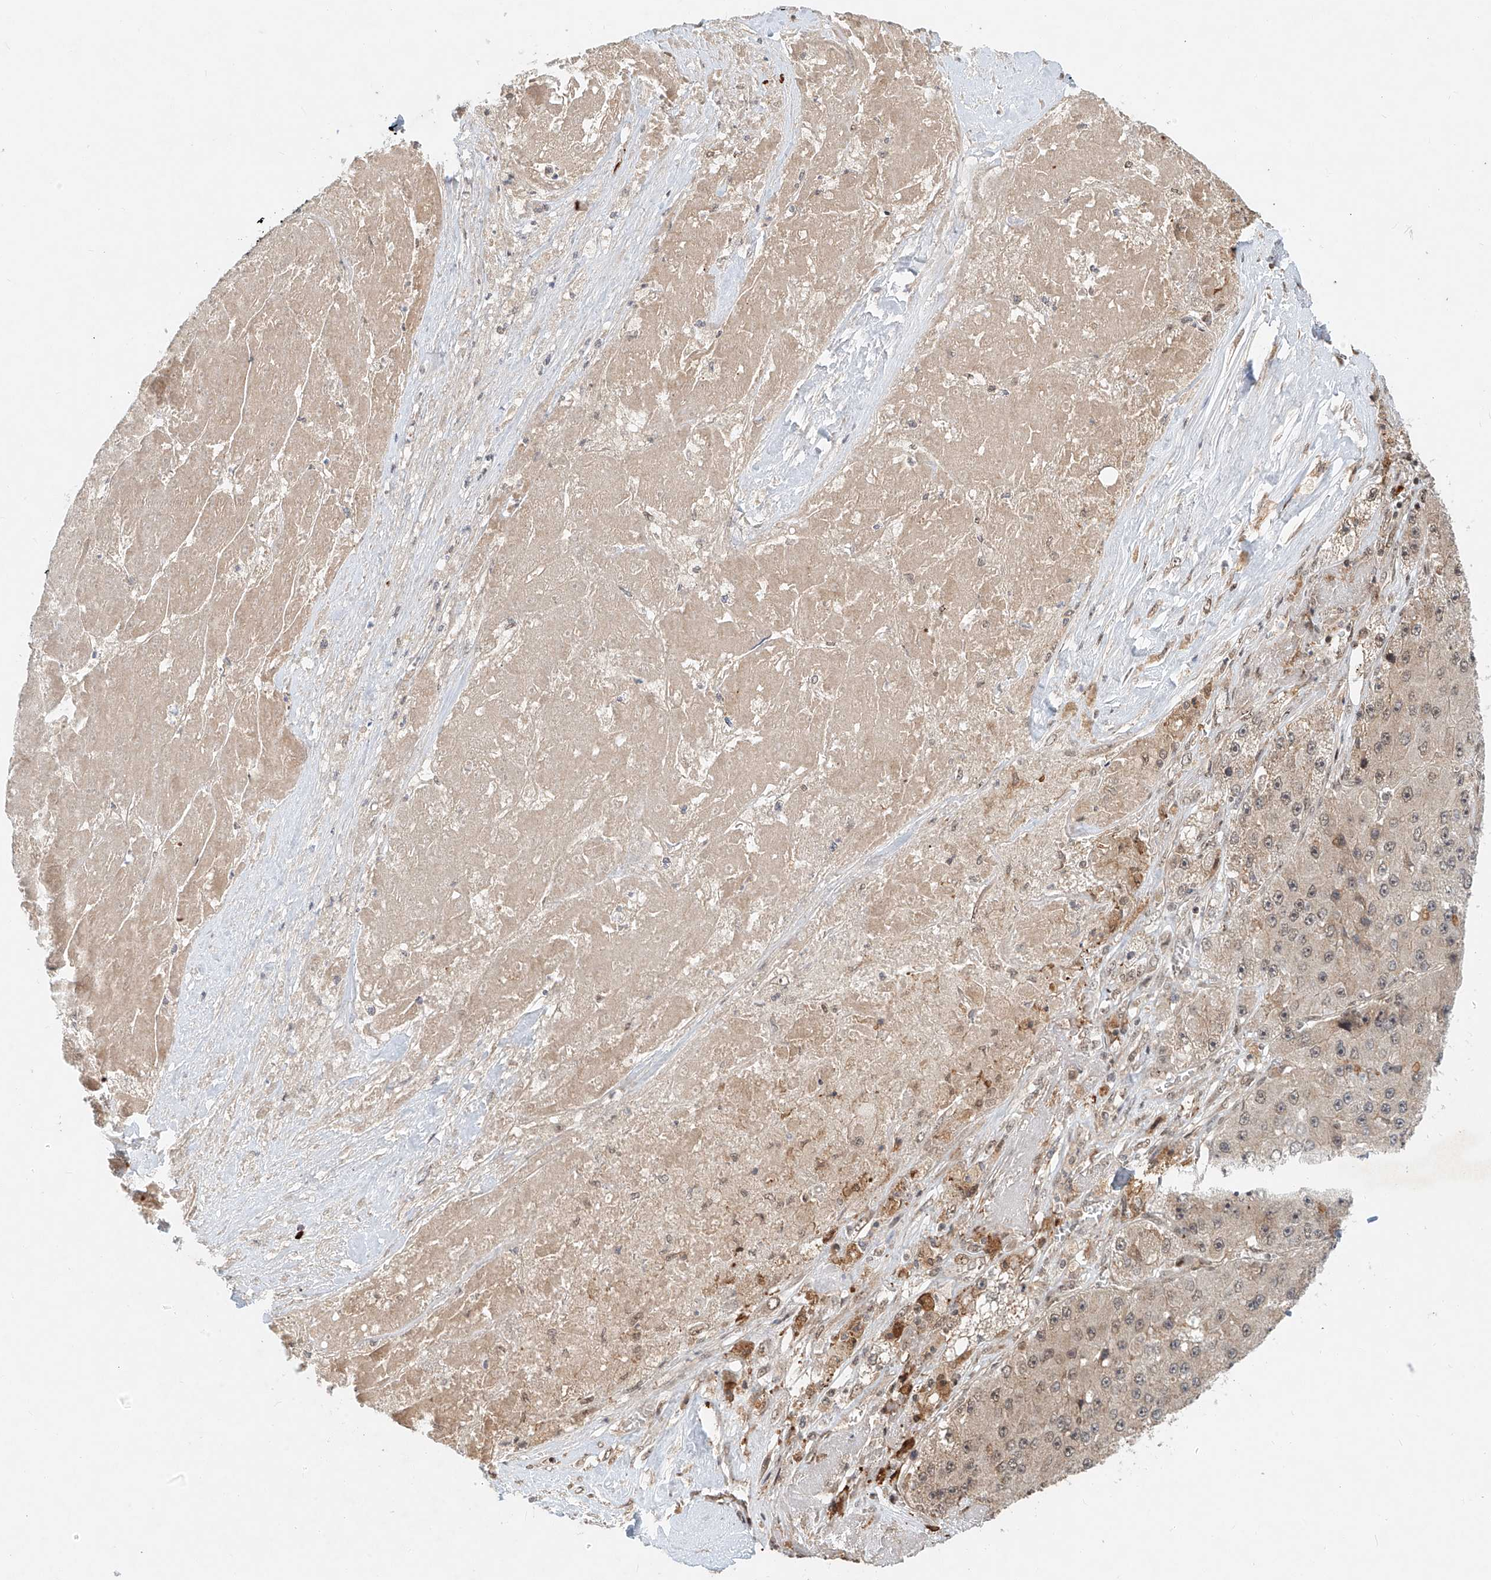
{"staining": {"intensity": "weak", "quantity": "<25%", "location": "cytoplasmic/membranous"}, "tissue": "liver cancer", "cell_type": "Tumor cells", "image_type": "cancer", "snomed": [{"axis": "morphology", "description": "Carcinoma, Hepatocellular, NOS"}, {"axis": "topography", "description": "Liver"}], "caption": "This is an immunohistochemistry image of liver cancer. There is no staining in tumor cells.", "gene": "SYTL3", "patient": {"sex": "female", "age": 73}}